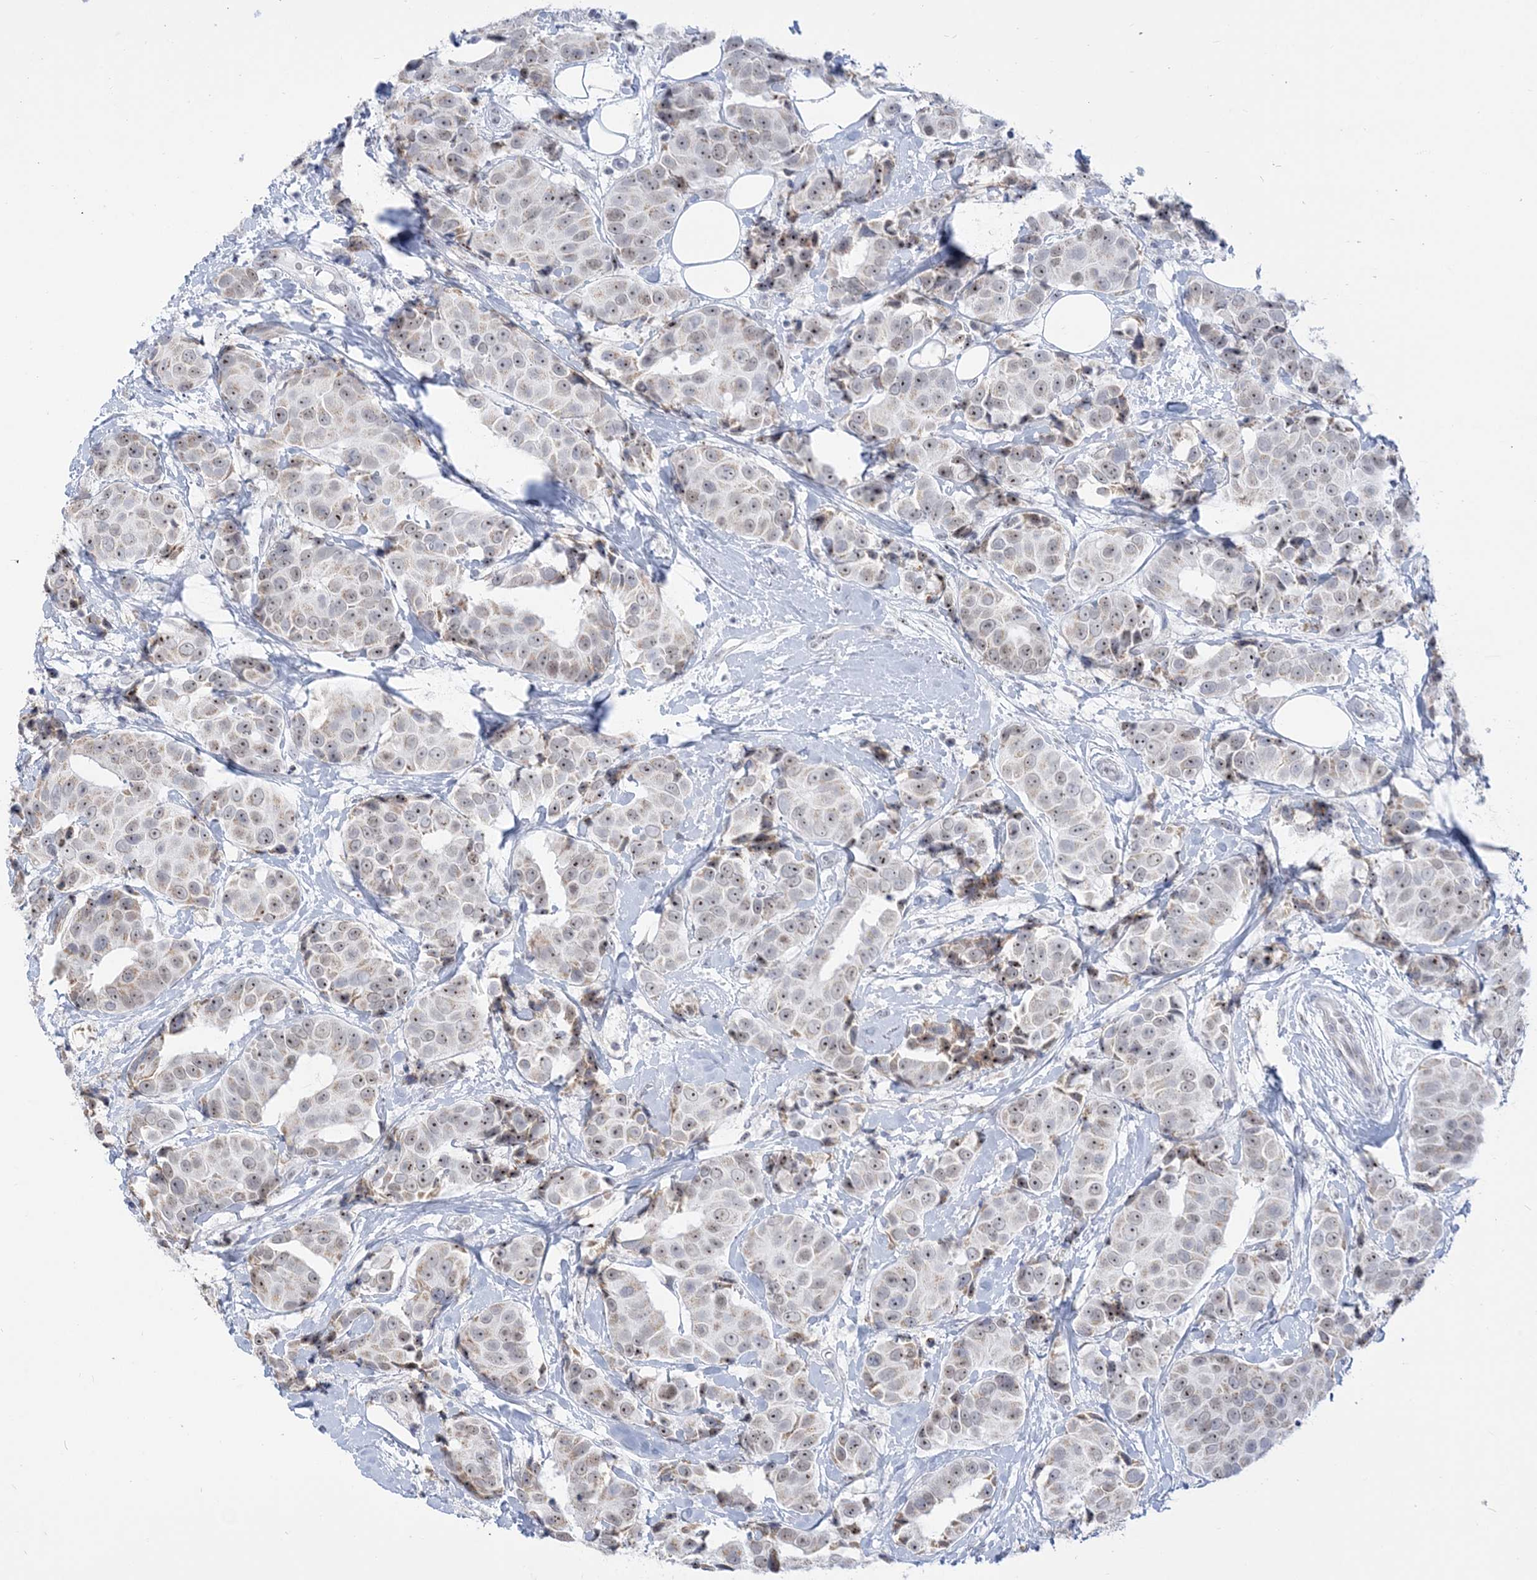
{"staining": {"intensity": "weak", "quantity": "25%-75%", "location": "cytoplasmic/membranous,nuclear"}, "tissue": "breast cancer", "cell_type": "Tumor cells", "image_type": "cancer", "snomed": [{"axis": "morphology", "description": "Normal tissue, NOS"}, {"axis": "morphology", "description": "Duct carcinoma"}, {"axis": "topography", "description": "Breast"}], "caption": "Tumor cells reveal low levels of weak cytoplasmic/membranous and nuclear expression in approximately 25%-75% of cells in human breast cancer (intraductal carcinoma). (brown staining indicates protein expression, while blue staining denotes nuclei).", "gene": "DDX21", "patient": {"sex": "female", "age": 39}}